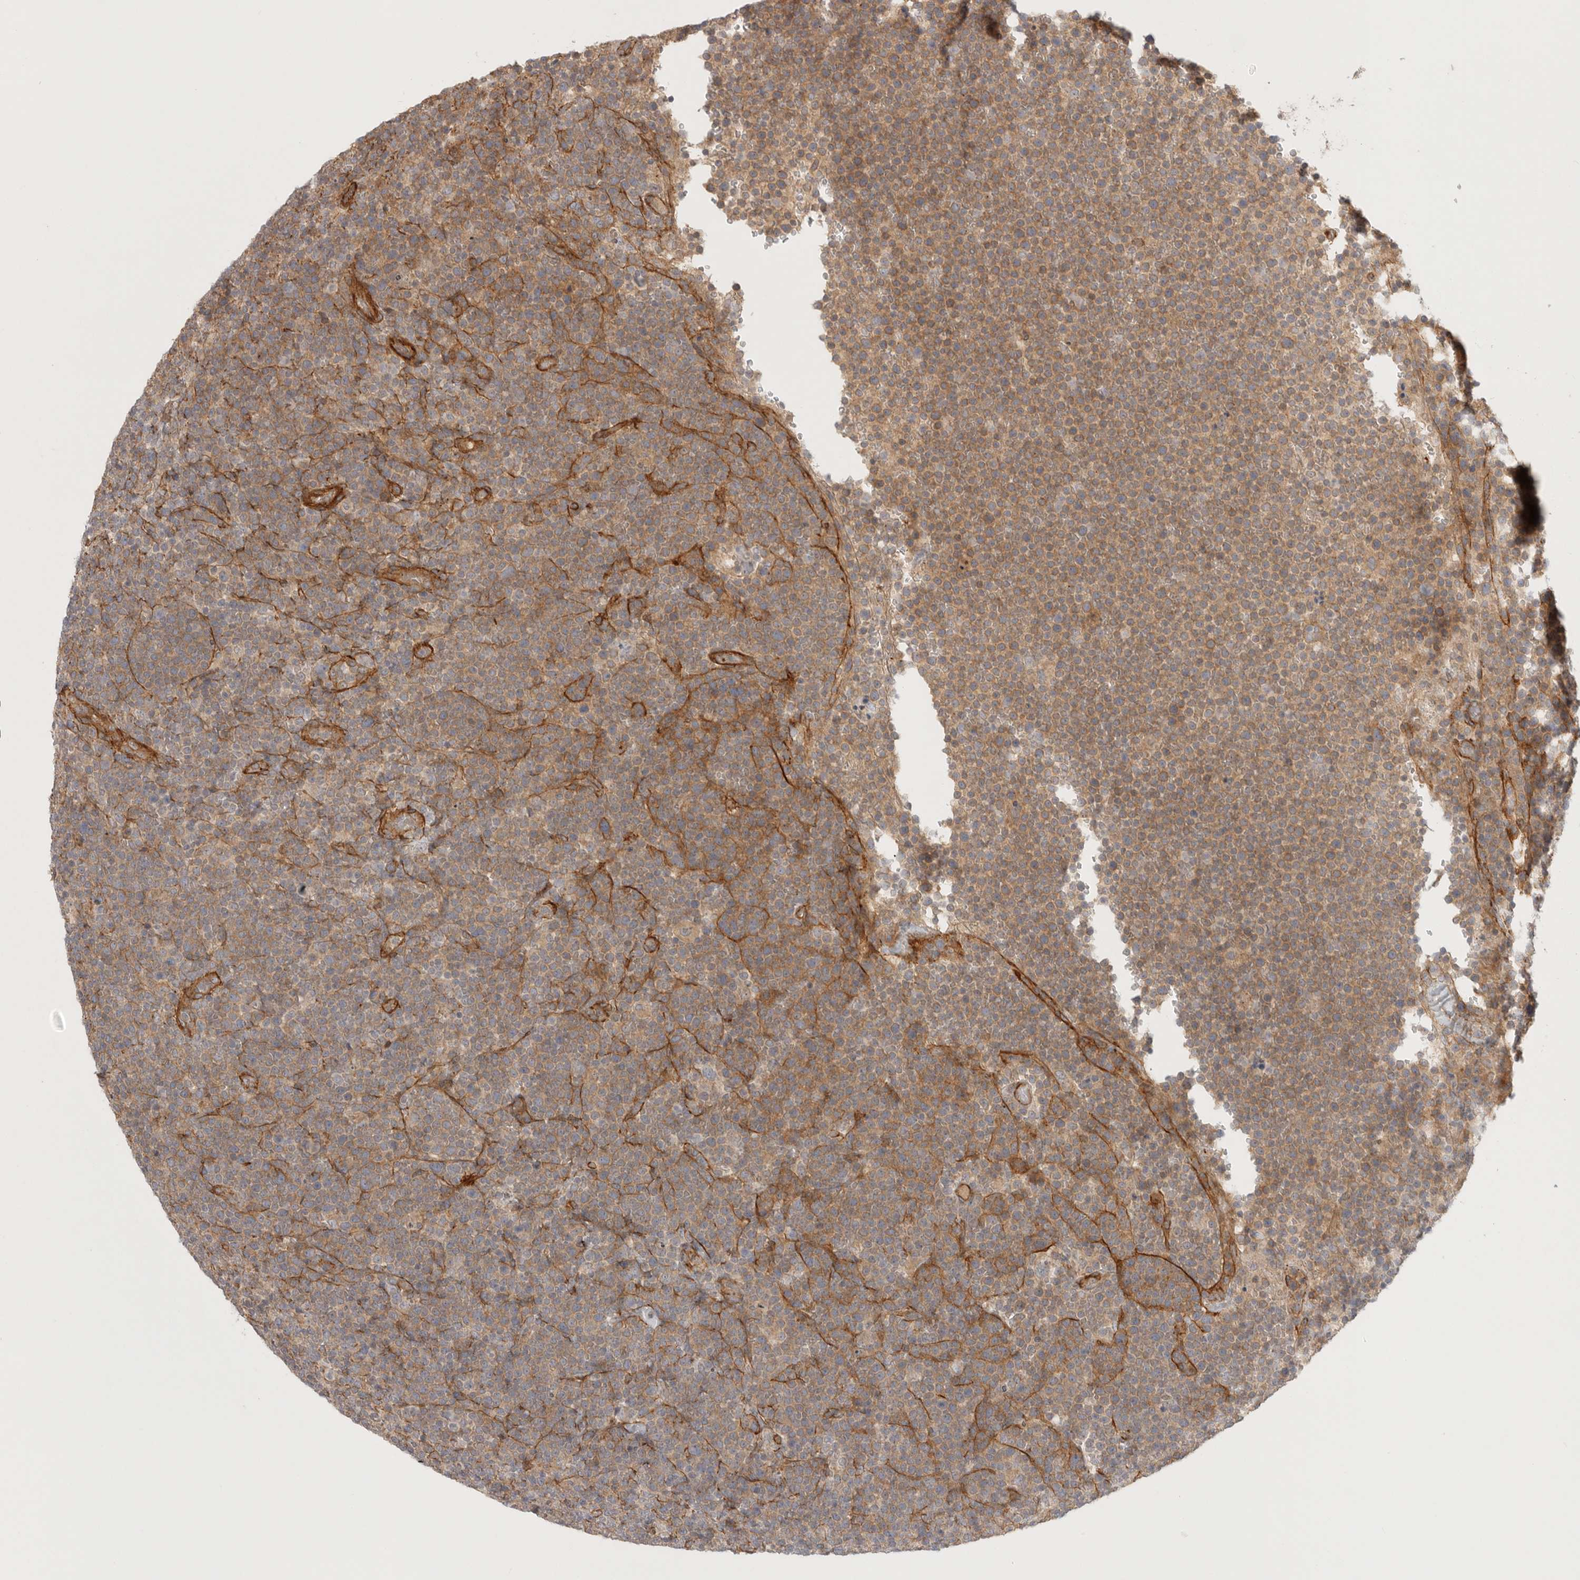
{"staining": {"intensity": "weak", "quantity": ">75%", "location": "cytoplasmic/membranous"}, "tissue": "lymphoma", "cell_type": "Tumor cells", "image_type": "cancer", "snomed": [{"axis": "morphology", "description": "Malignant lymphoma, non-Hodgkin's type, High grade"}, {"axis": "topography", "description": "Lymph node"}], "caption": "Lymphoma stained with IHC exhibits weak cytoplasmic/membranous expression in about >75% of tumor cells.", "gene": "LONRF1", "patient": {"sex": "male", "age": 61}}